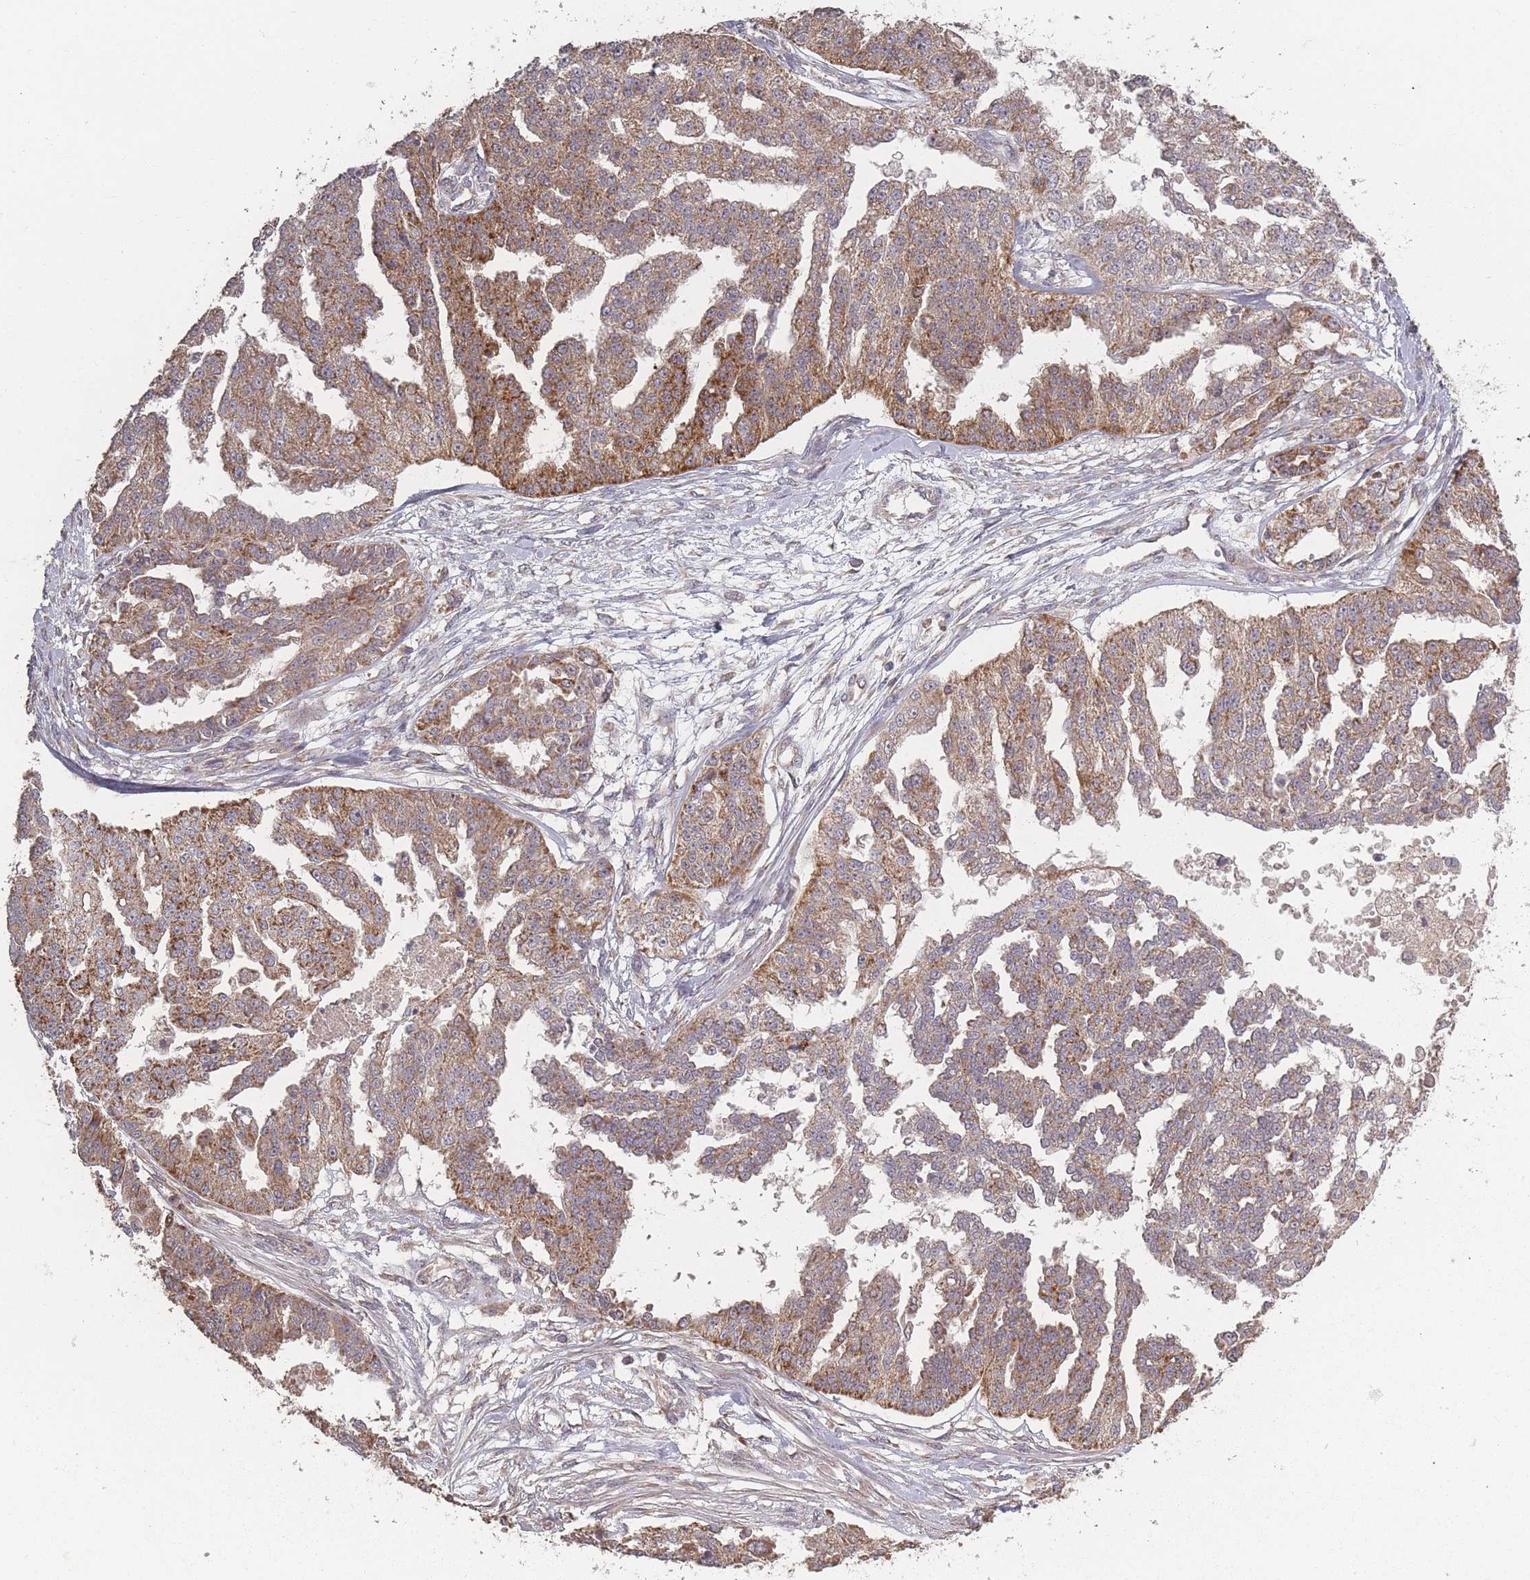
{"staining": {"intensity": "moderate", "quantity": ">75%", "location": "cytoplasmic/membranous"}, "tissue": "ovarian cancer", "cell_type": "Tumor cells", "image_type": "cancer", "snomed": [{"axis": "morphology", "description": "Cystadenocarcinoma, serous, NOS"}, {"axis": "topography", "description": "Ovary"}], "caption": "A high-resolution histopathology image shows immunohistochemistry (IHC) staining of ovarian cancer, which displays moderate cytoplasmic/membranous positivity in approximately >75% of tumor cells.", "gene": "LYRM7", "patient": {"sex": "female", "age": 58}}